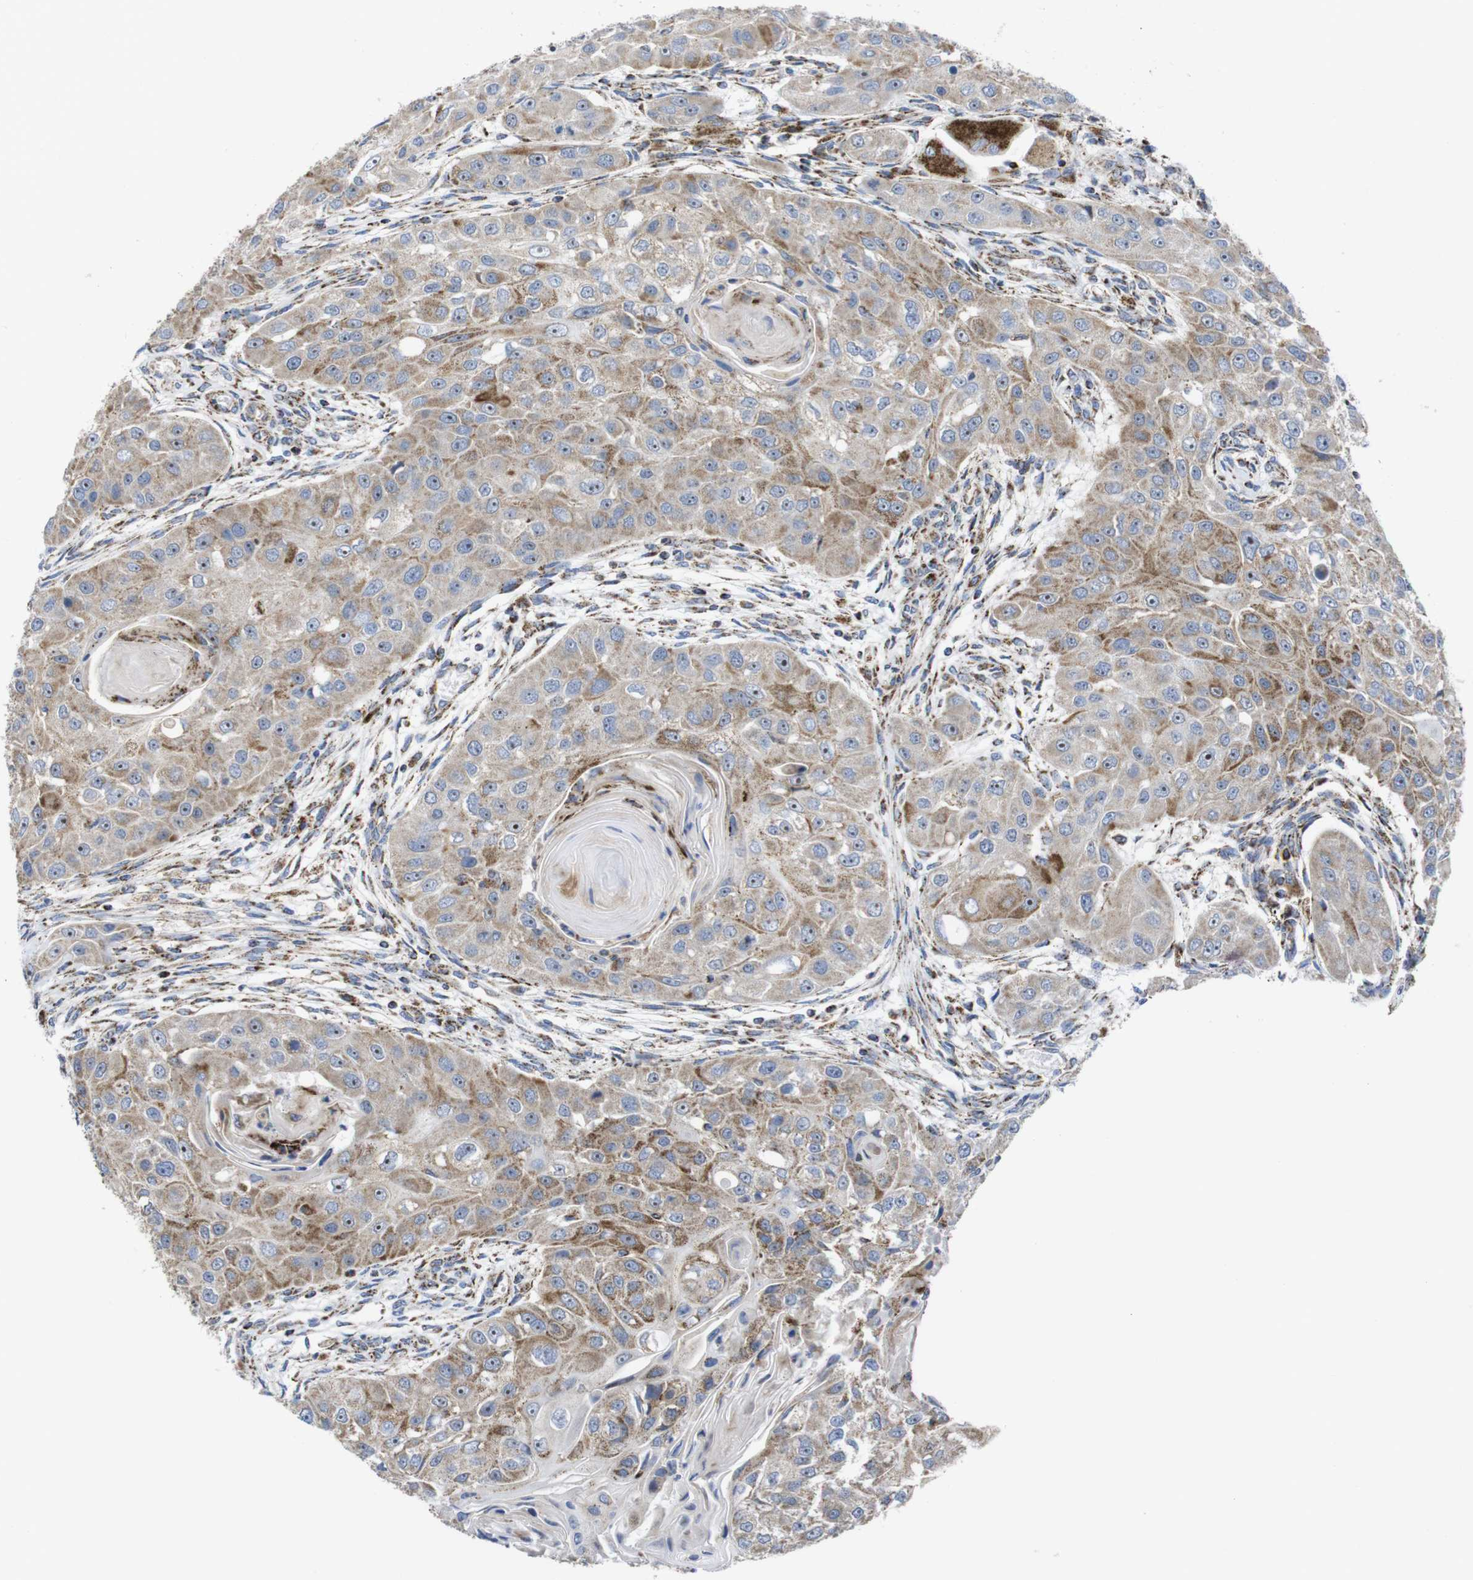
{"staining": {"intensity": "moderate", "quantity": "25%-75%", "location": "cytoplasmic/membranous"}, "tissue": "head and neck cancer", "cell_type": "Tumor cells", "image_type": "cancer", "snomed": [{"axis": "morphology", "description": "Normal tissue, NOS"}, {"axis": "morphology", "description": "Squamous cell carcinoma, NOS"}, {"axis": "topography", "description": "Skeletal muscle"}, {"axis": "topography", "description": "Head-Neck"}], "caption": "High-power microscopy captured an immunohistochemistry (IHC) histopathology image of head and neck cancer, revealing moderate cytoplasmic/membranous expression in about 25%-75% of tumor cells.", "gene": "TMEM192", "patient": {"sex": "male", "age": 51}}